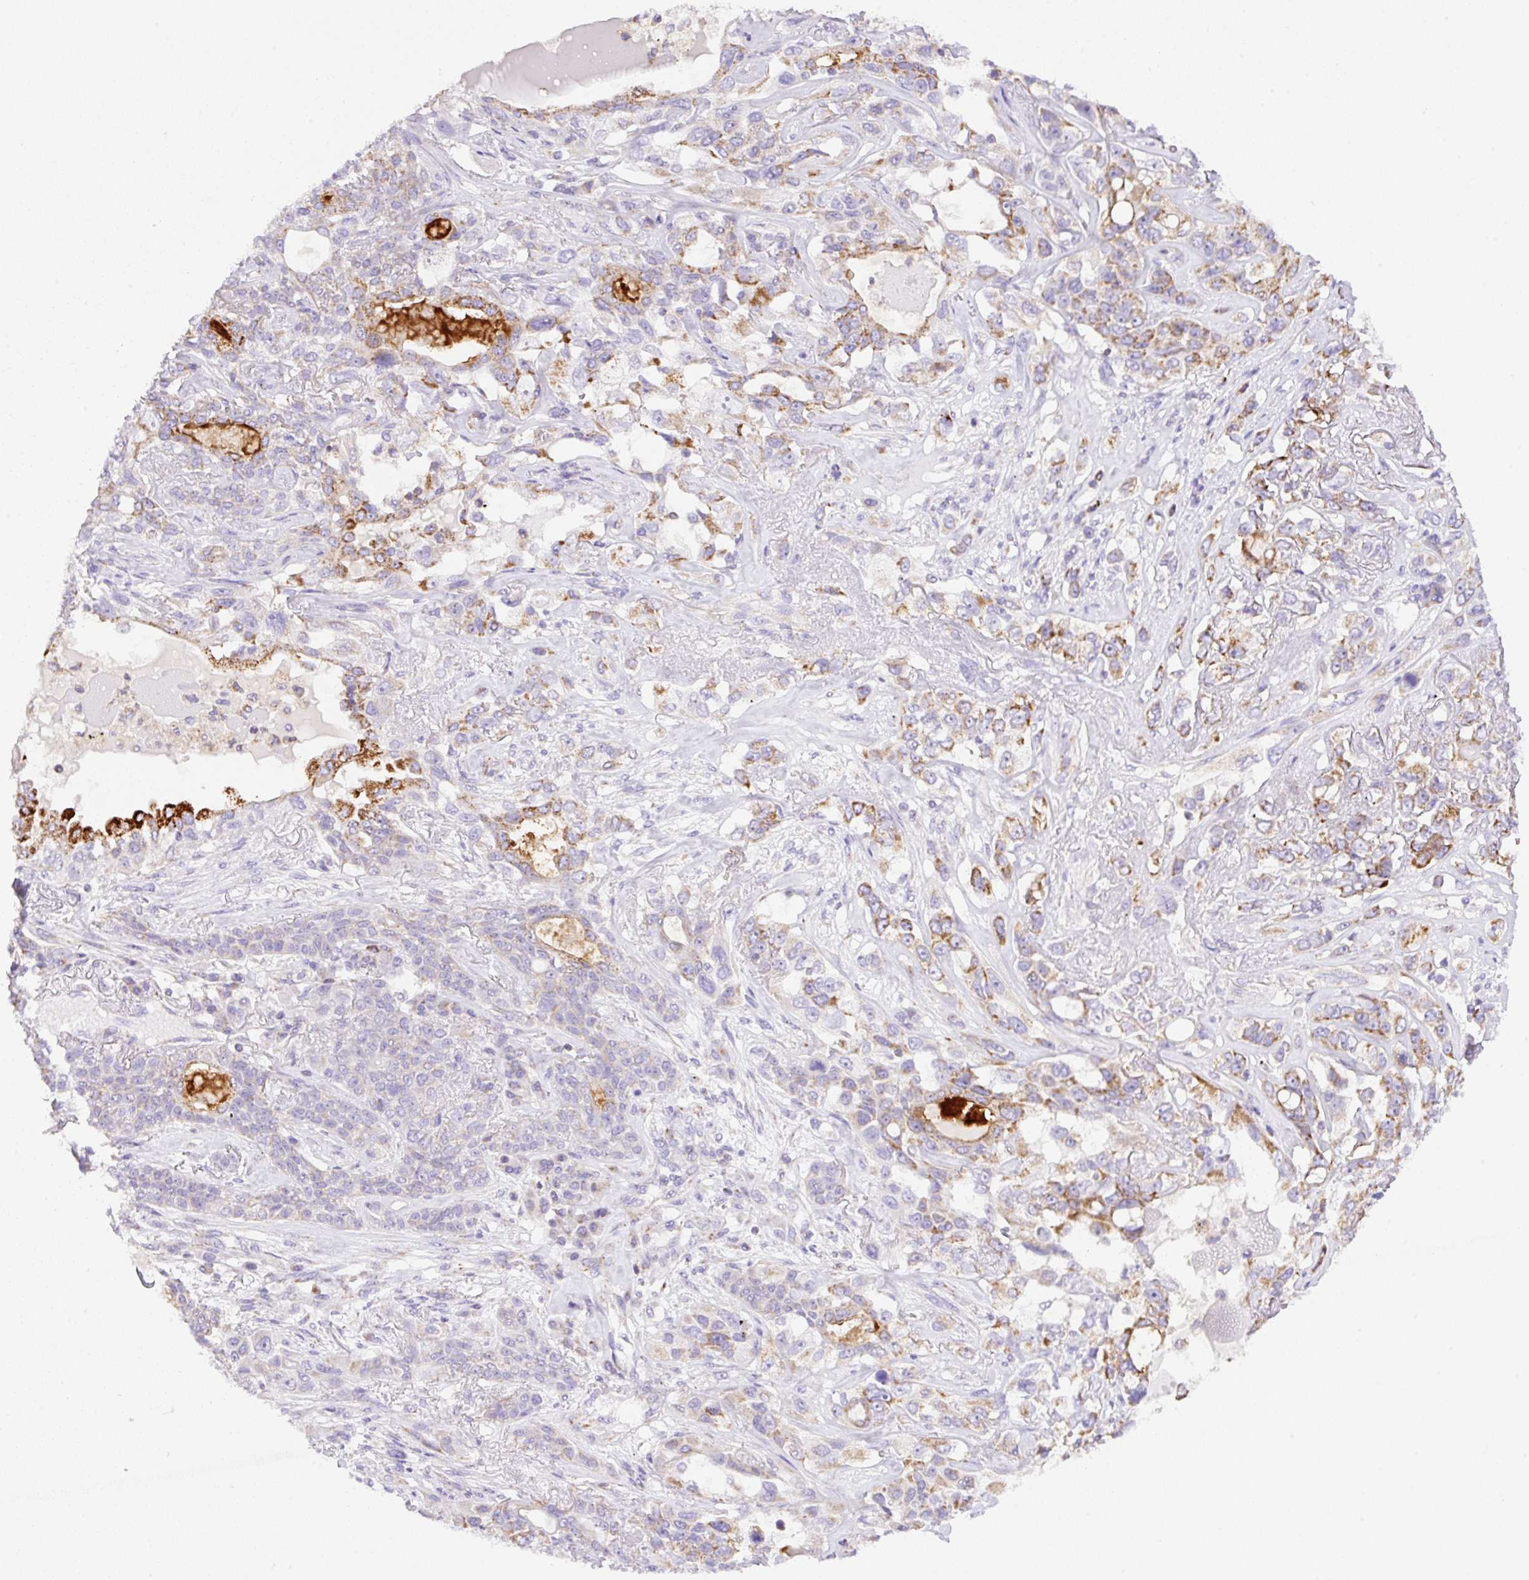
{"staining": {"intensity": "moderate", "quantity": "<25%", "location": "cytoplasmic/membranous"}, "tissue": "lung cancer", "cell_type": "Tumor cells", "image_type": "cancer", "snomed": [{"axis": "morphology", "description": "Squamous cell carcinoma, NOS"}, {"axis": "topography", "description": "Lung"}], "caption": "Lung cancer (squamous cell carcinoma) stained with a brown dye exhibits moderate cytoplasmic/membranous positive positivity in about <25% of tumor cells.", "gene": "NF1", "patient": {"sex": "female", "age": 70}}